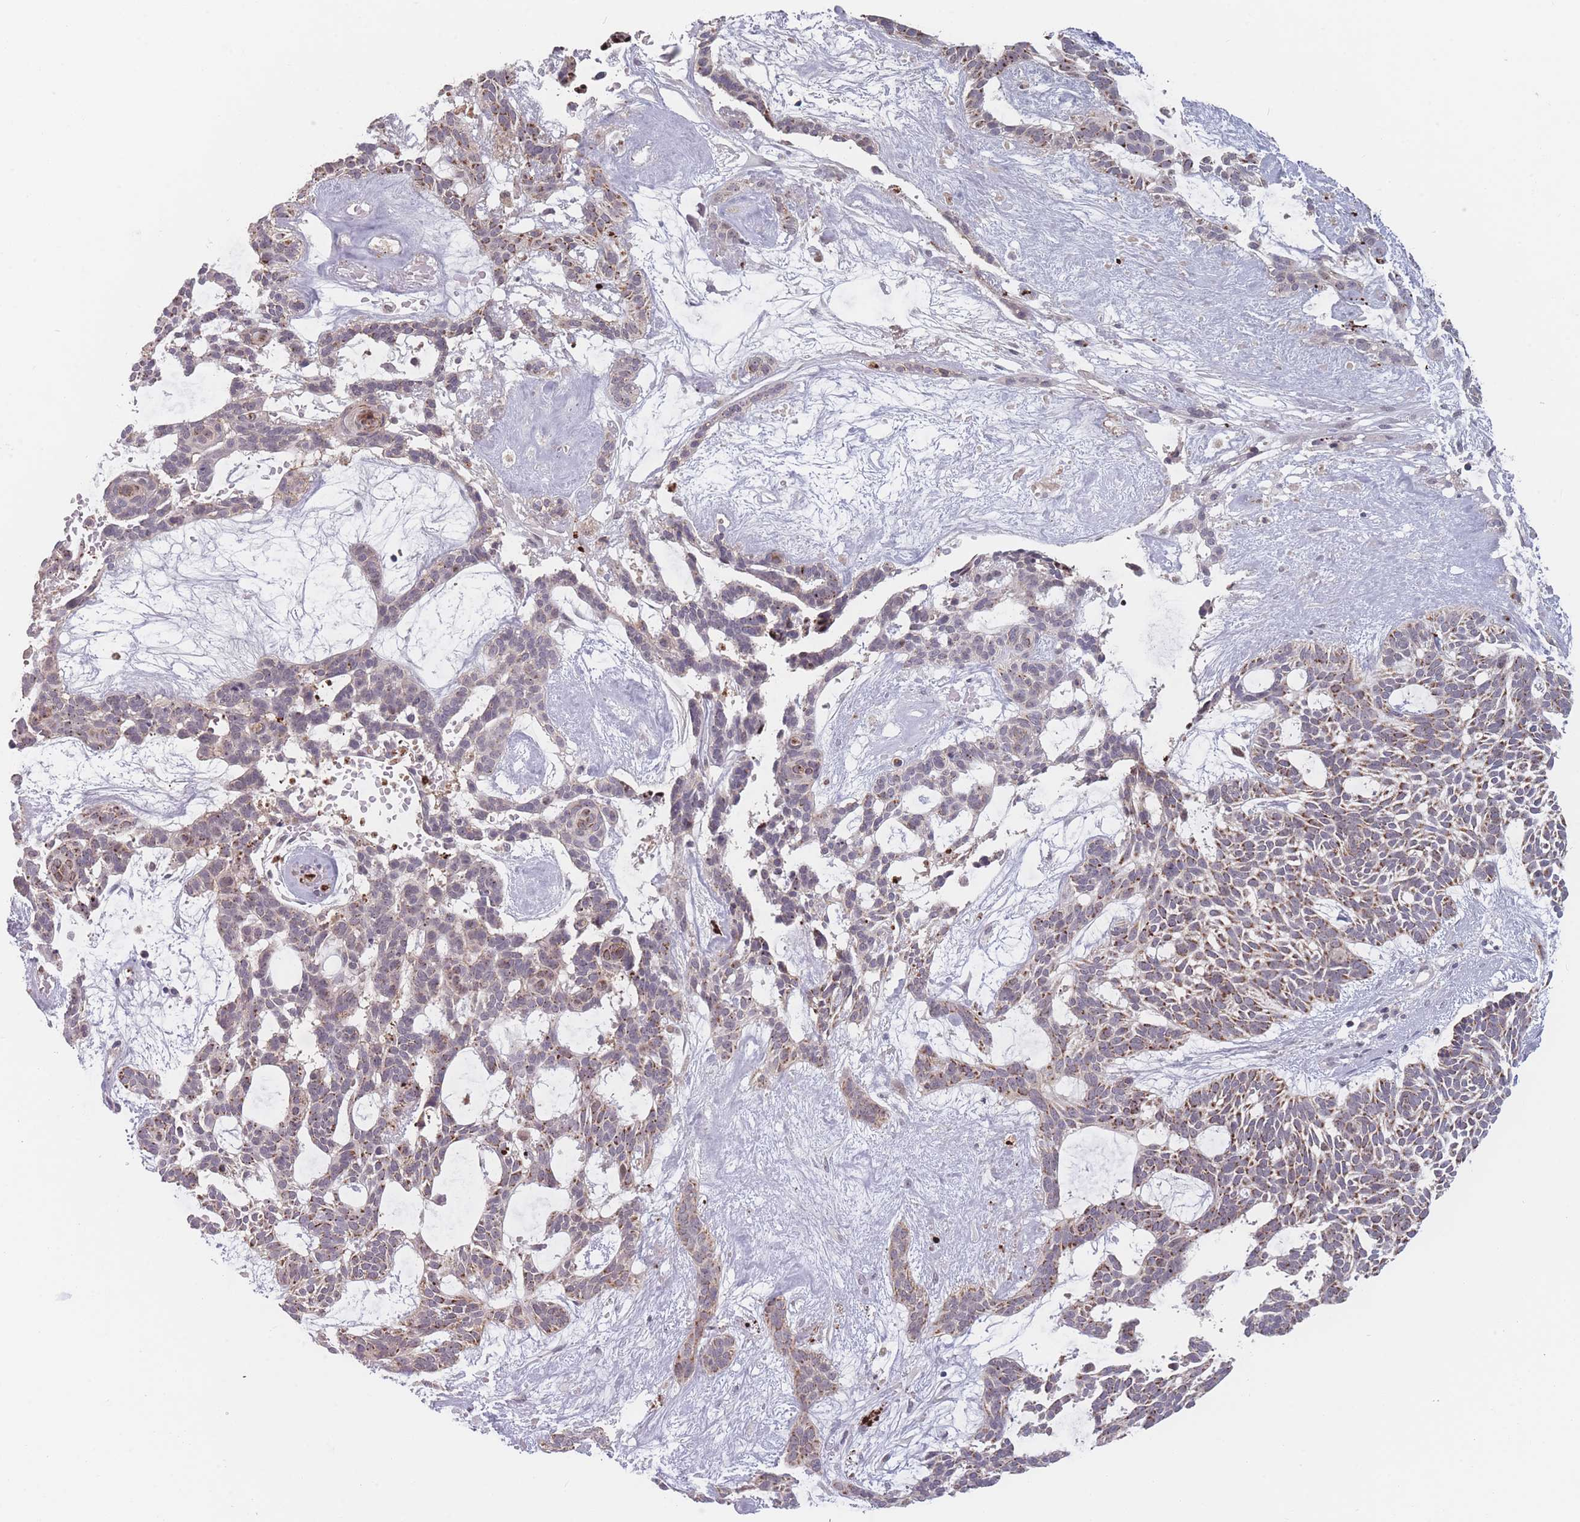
{"staining": {"intensity": "weak", "quantity": "<25%", "location": "cytoplasmic/membranous"}, "tissue": "skin cancer", "cell_type": "Tumor cells", "image_type": "cancer", "snomed": [{"axis": "morphology", "description": "Basal cell carcinoma"}, {"axis": "topography", "description": "Skin"}], "caption": "Protein analysis of skin basal cell carcinoma shows no significant positivity in tumor cells. (Stains: DAB immunohistochemistry with hematoxylin counter stain, Microscopy: brightfield microscopy at high magnification).", "gene": "TMEM232", "patient": {"sex": "male", "age": 61}}